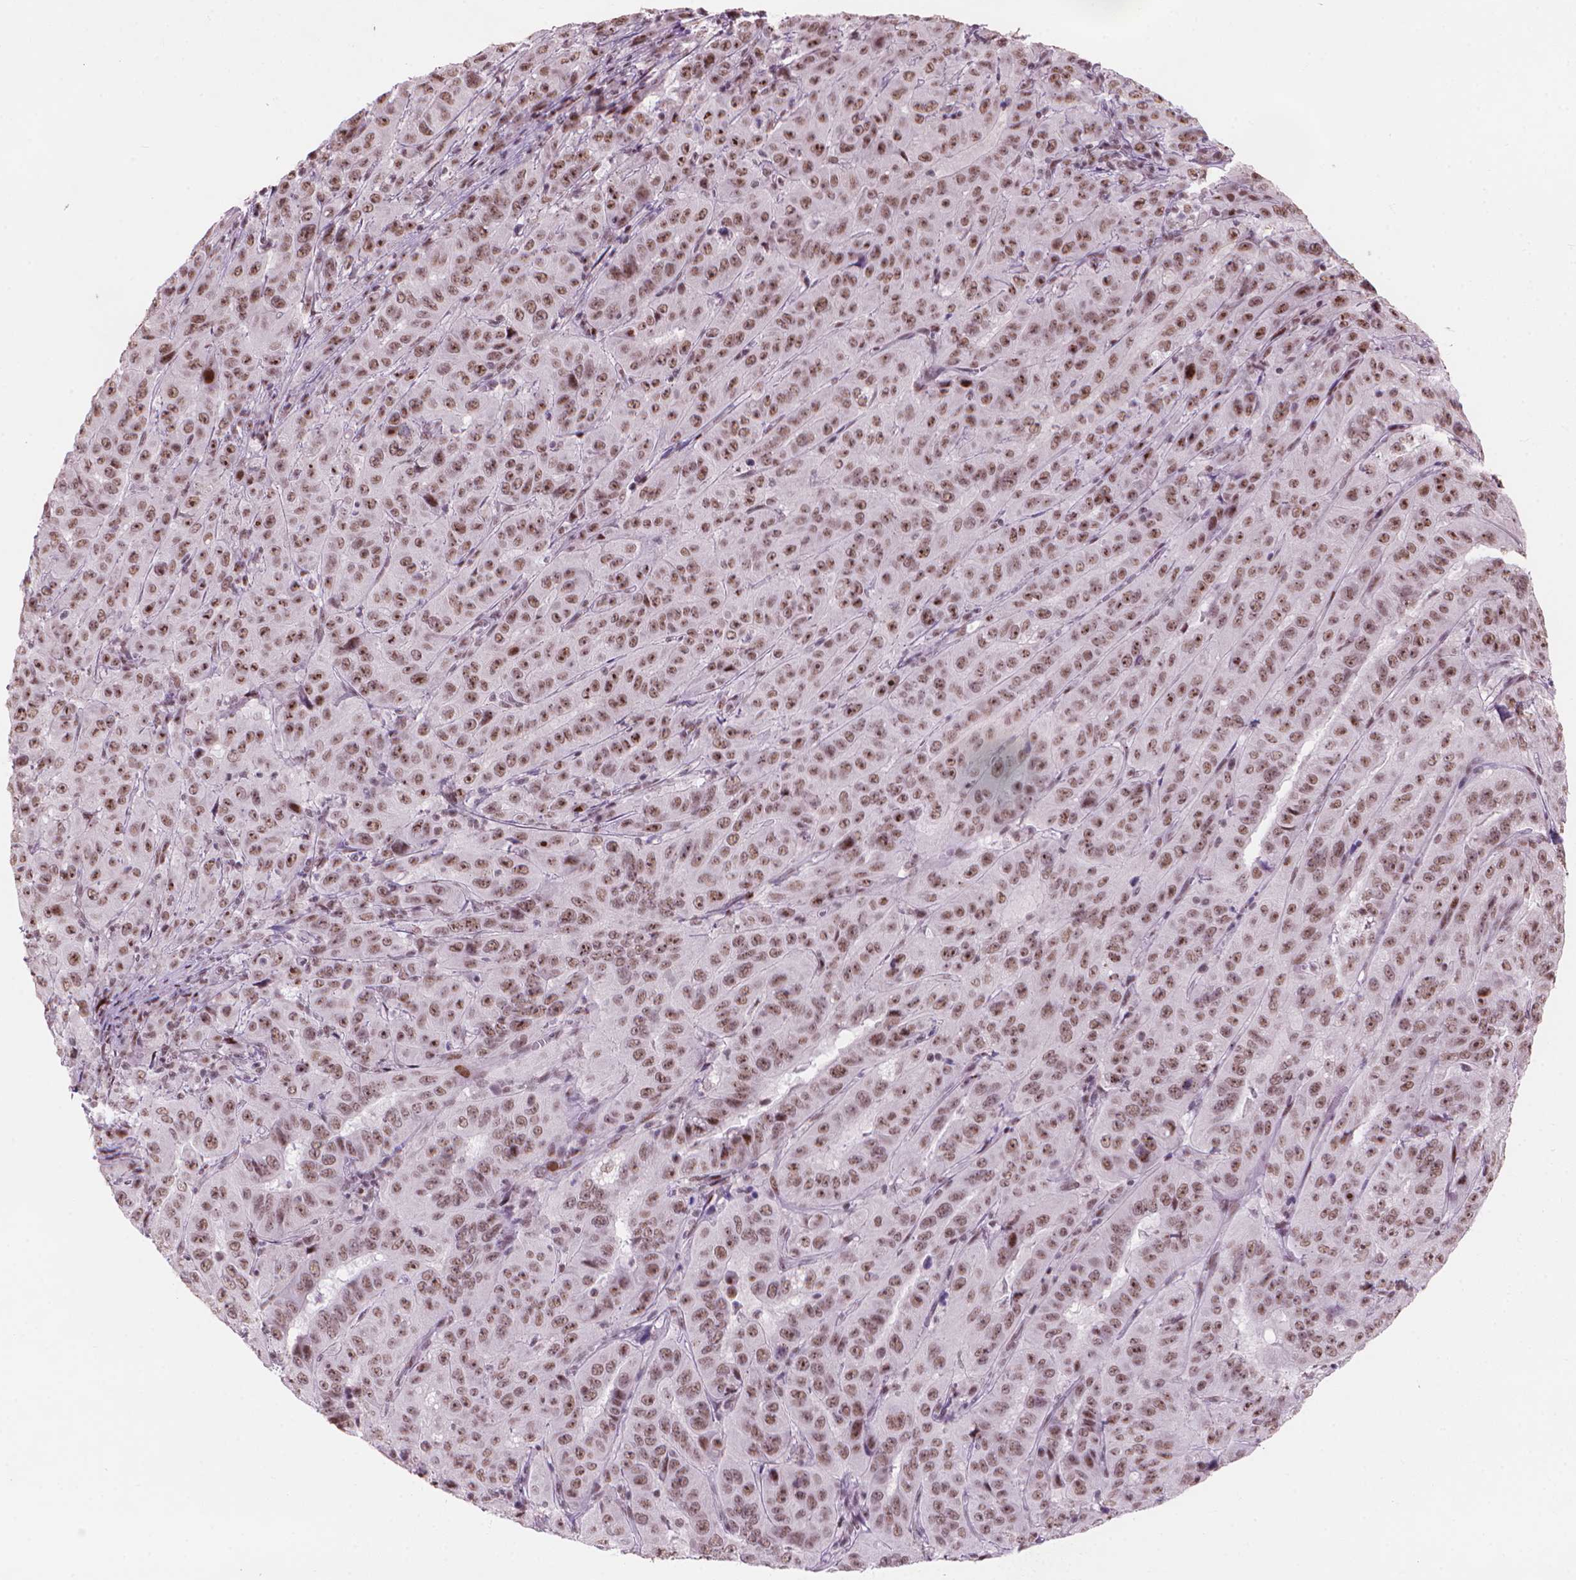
{"staining": {"intensity": "moderate", "quantity": ">75%", "location": "nuclear"}, "tissue": "pancreatic cancer", "cell_type": "Tumor cells", "image_type": "cancer", "snomed": [{"axis": "morphology", "description": "Adenocarcinoma, NOS"}, {"axis": "topography", "description": "Pancreas"}], "caption": "Immunohistochemical staining of human pancreatic cancer (adenocarcinoma) exhibits medium levels of moderate nuclear protein staining in about >75% of tumor cells. (IHC, brightfield microscopy, high magnification).", "gene": "HES7", "patient": {"sex": "male", "age": 63}}